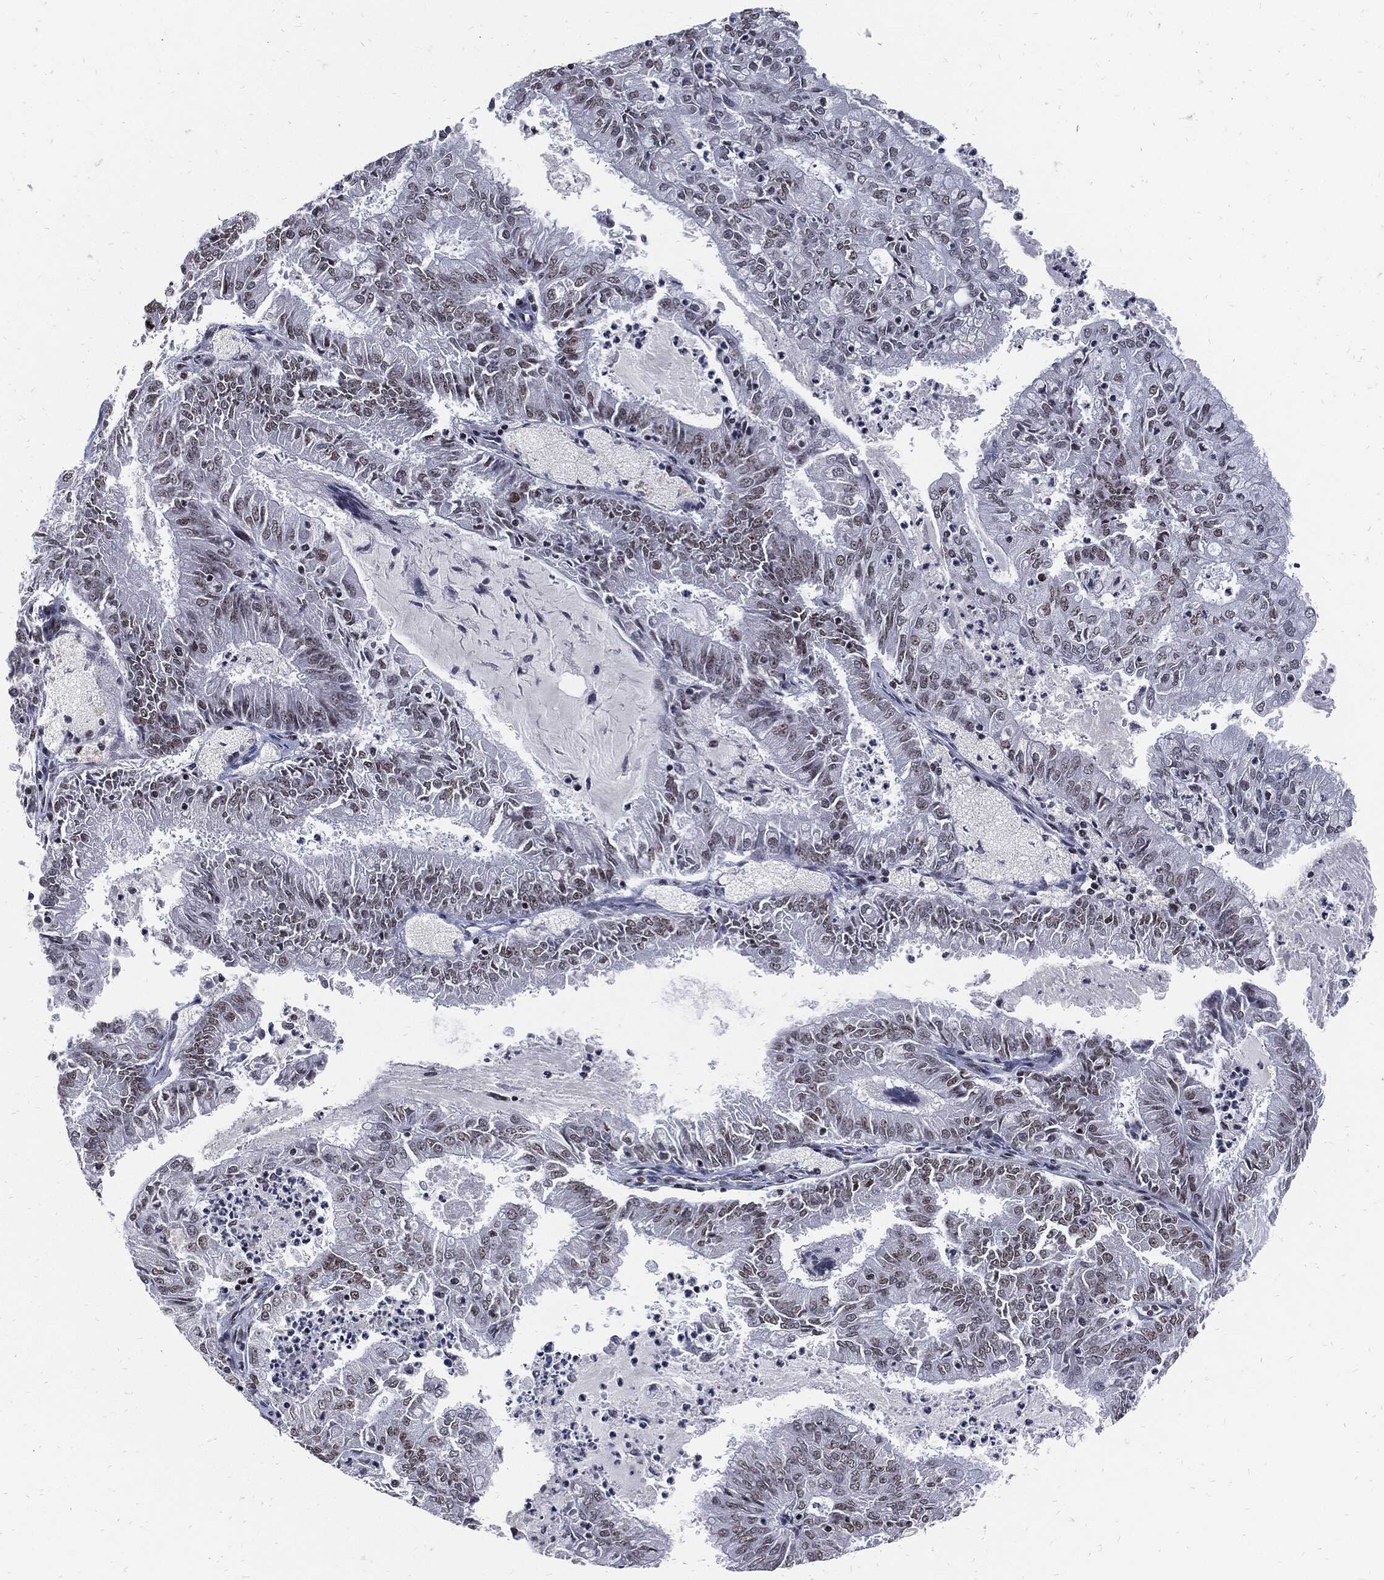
{"staining": {"intensity": "weak", "quantity": "<25%", "location": "nuclear"}, "tissue": "endometrial cancer", "cell_type": "Tumor cells", "image_type": "cancer", "snomed": [{"axis": "morphology", "description": "Adenocarcinoma, NOS"}, {"axis": "topography", "description": "Endometrium"}], "caption": "Endometrial cancer stained for a protein using IHC displays no positivity tumor cells.", "gene": "TERF2", "patient": {"sex": "female", "age": 57}}